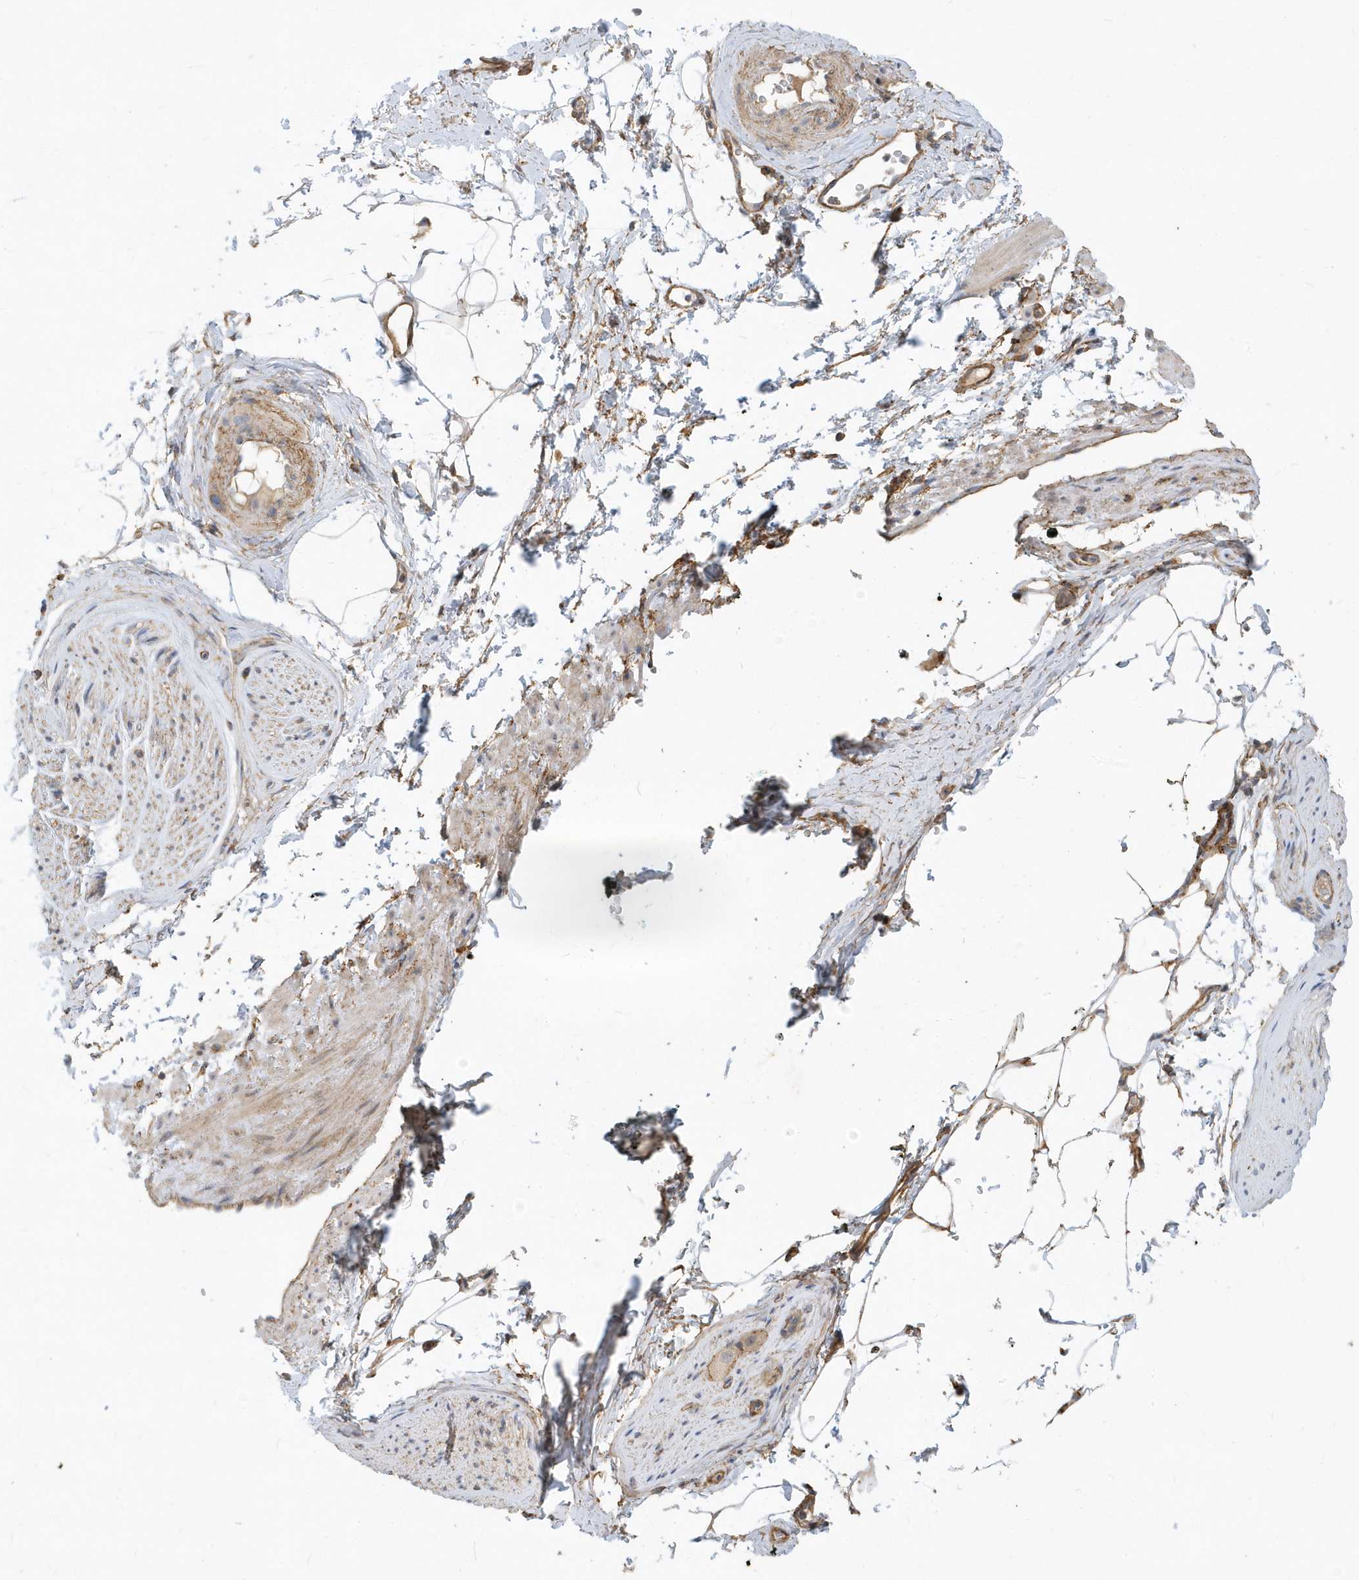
{"staining": {"intensity": "moderate", "quantity": "25%-75%", "location": "cytoplasmic/membranous"}, "tissue": "adipose tissue", "cell_type": "Adipocytes", "image_type": "normal", "snomed": [{"axis": "morphology", "description": "Normal tissue, NOS"}, {"axis": "morphology", "description": "Adenocarcinoma, Low grade"}, {"axis": "topography", "description": "Prostate"}, {"axis": "topography", "description": "Peripheral nerve tissue"}], "caption": "The micrograph displays staining of unremarkable adipose tissue, revealing moderate cytoplasmic/membranous protein staining (brown color) within adipocytes. (Stains: DAB (3,3'-diaminobenzidine) in brown, nuclei in blue, Microscopy: brightfield microscopy at high magnification).", "gene": "HRH4", "patient": {"sex": "male", "age": 63}}